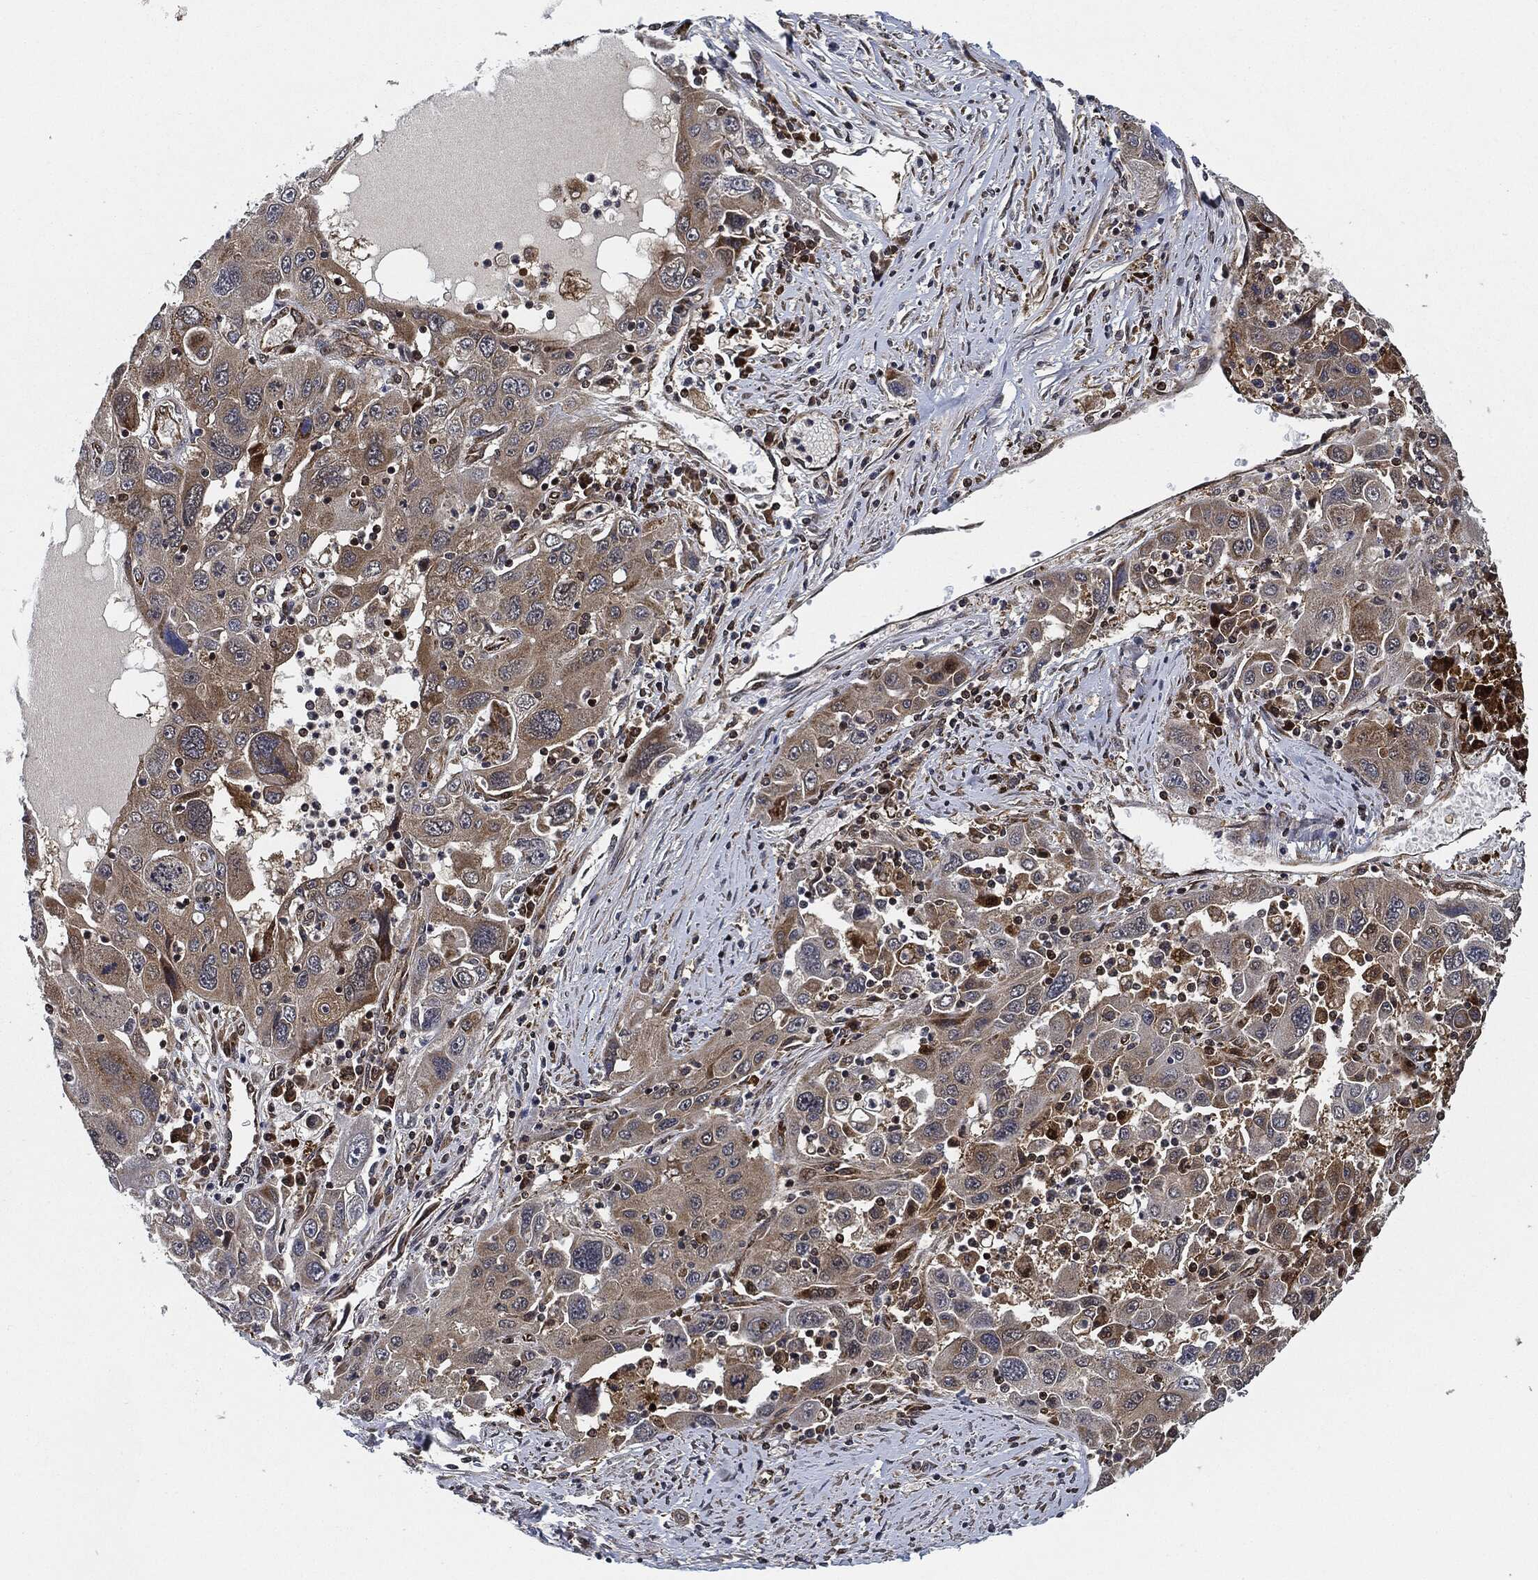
{"staining": {"intensity": "weak", "quantity": "25%-75%", "location": "cytoplasmic/membranous"}, "tissue": "stomach cancer", "cell_type": "Tumor cells", "image_type": "cancer", "snomed": [{"axis": "morphology", "description": "Adenocarcinoma, NOS"}, {"axis": "topography", "description": "Stomach"}], "caption": "Protein expression analysis of stomach cancer (adenocarcinoma) shows weak cytoplasmic/membranous positivity in about 25%-75% of tumor cells.", "gene": "RNASEL", "patient": {"sex": "male", "age": 56}}